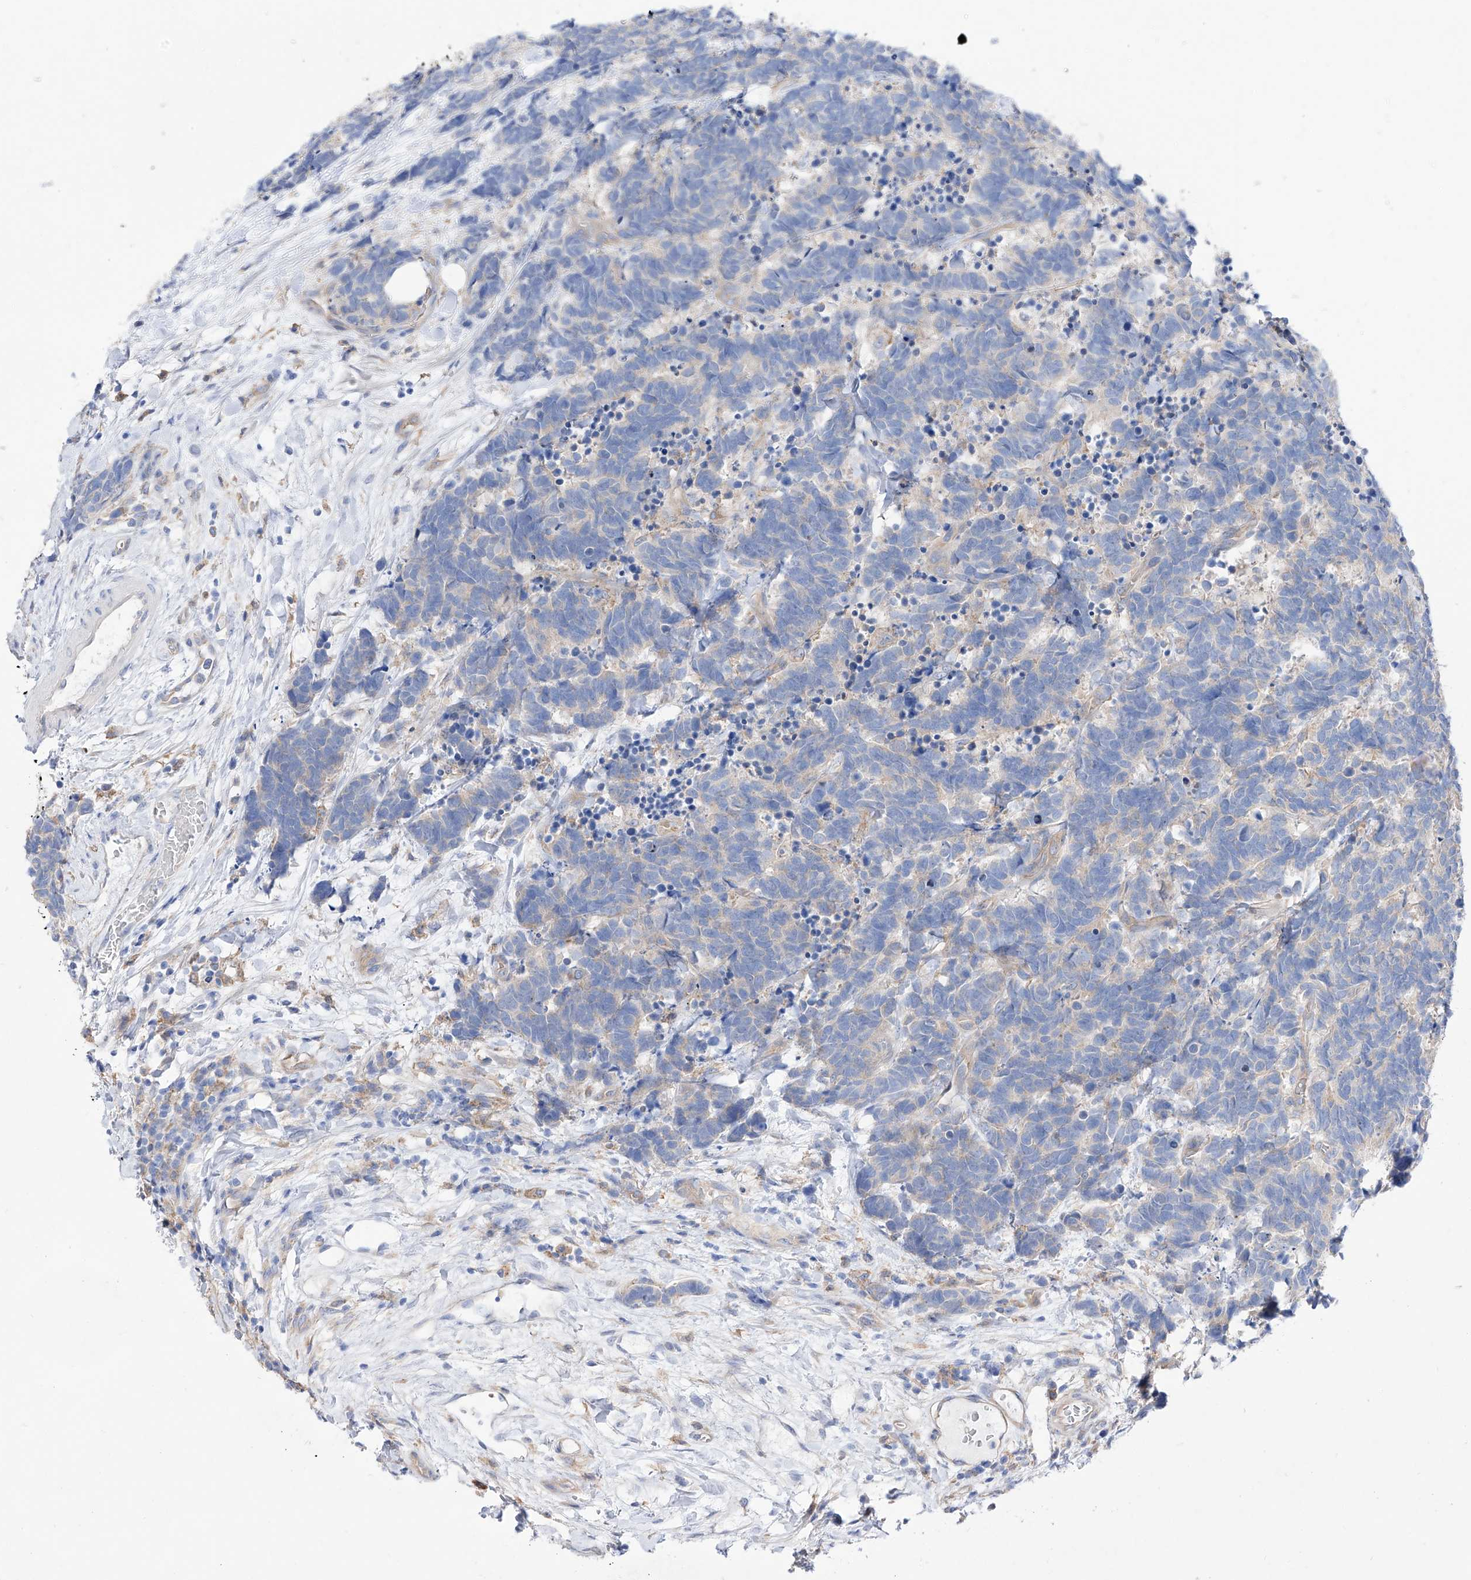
{"staining": {"intensity": "negative", "quantity": "none", "location": "none"}, "tissue": "carcinoid", "cell_type": "Tumor cells", "image_type": "cancer", "snomed": [{"axis": "morphology", "description": "Carcinoma, NOS"}, {"axis": "morphology", "description": "Carcinoid, malignant, NOS"}, {"axis": "topography", "description": "Urinary bladder"}], "caption": "Image shows no significant protein positivity in tumor cells of carcinoid.", "gene": "ZNF653", "patient": {"sex": "male", "age": 57}}